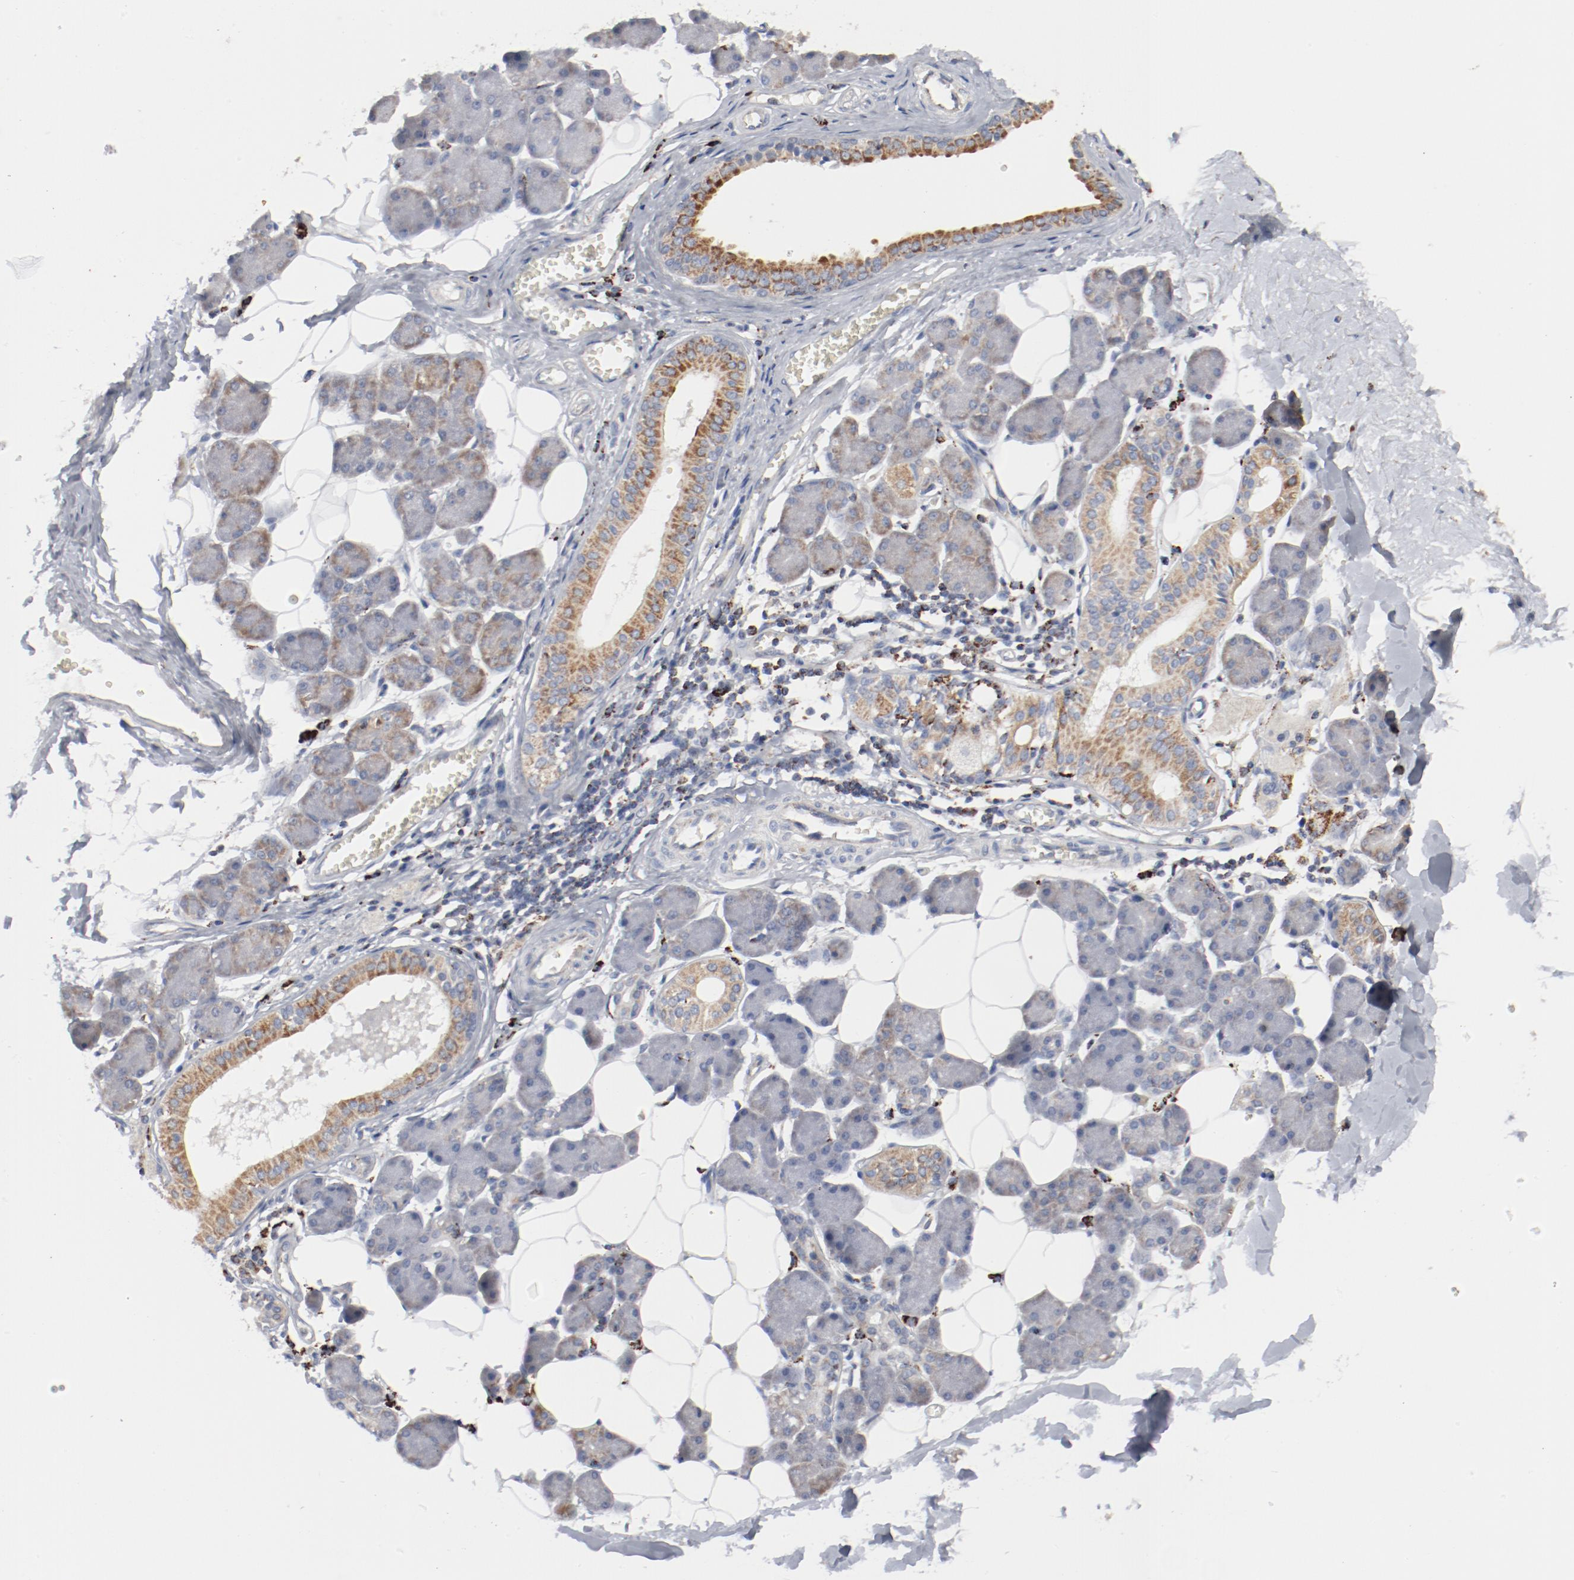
{"staining": {"intensity": "weak", "quantity": "25%-75%", "location": "cytoplasmic/membranous"}, "tissue": "salivary gland", "cell_type": "Glandular cells", "image_type": "normal", "snomed": [{"axis": "morphology", "description": "Normal tissue, NOS"}, {"axis": "morphology", "description": "Adenoma, NOS"}, {"axis": "topography", "description": "Salivary gland"}], "caption": "Immunohistochemical staining of benign human salivary gland shows 25%-75% levels of weak cytoplasmic/membranous protein positivity in approximately 25%-75% of glandular cells. (IHC, brightfield microscopy, high magnification).", "gene": "SETD3", "patient": {"sex": "female", "age": 32}}